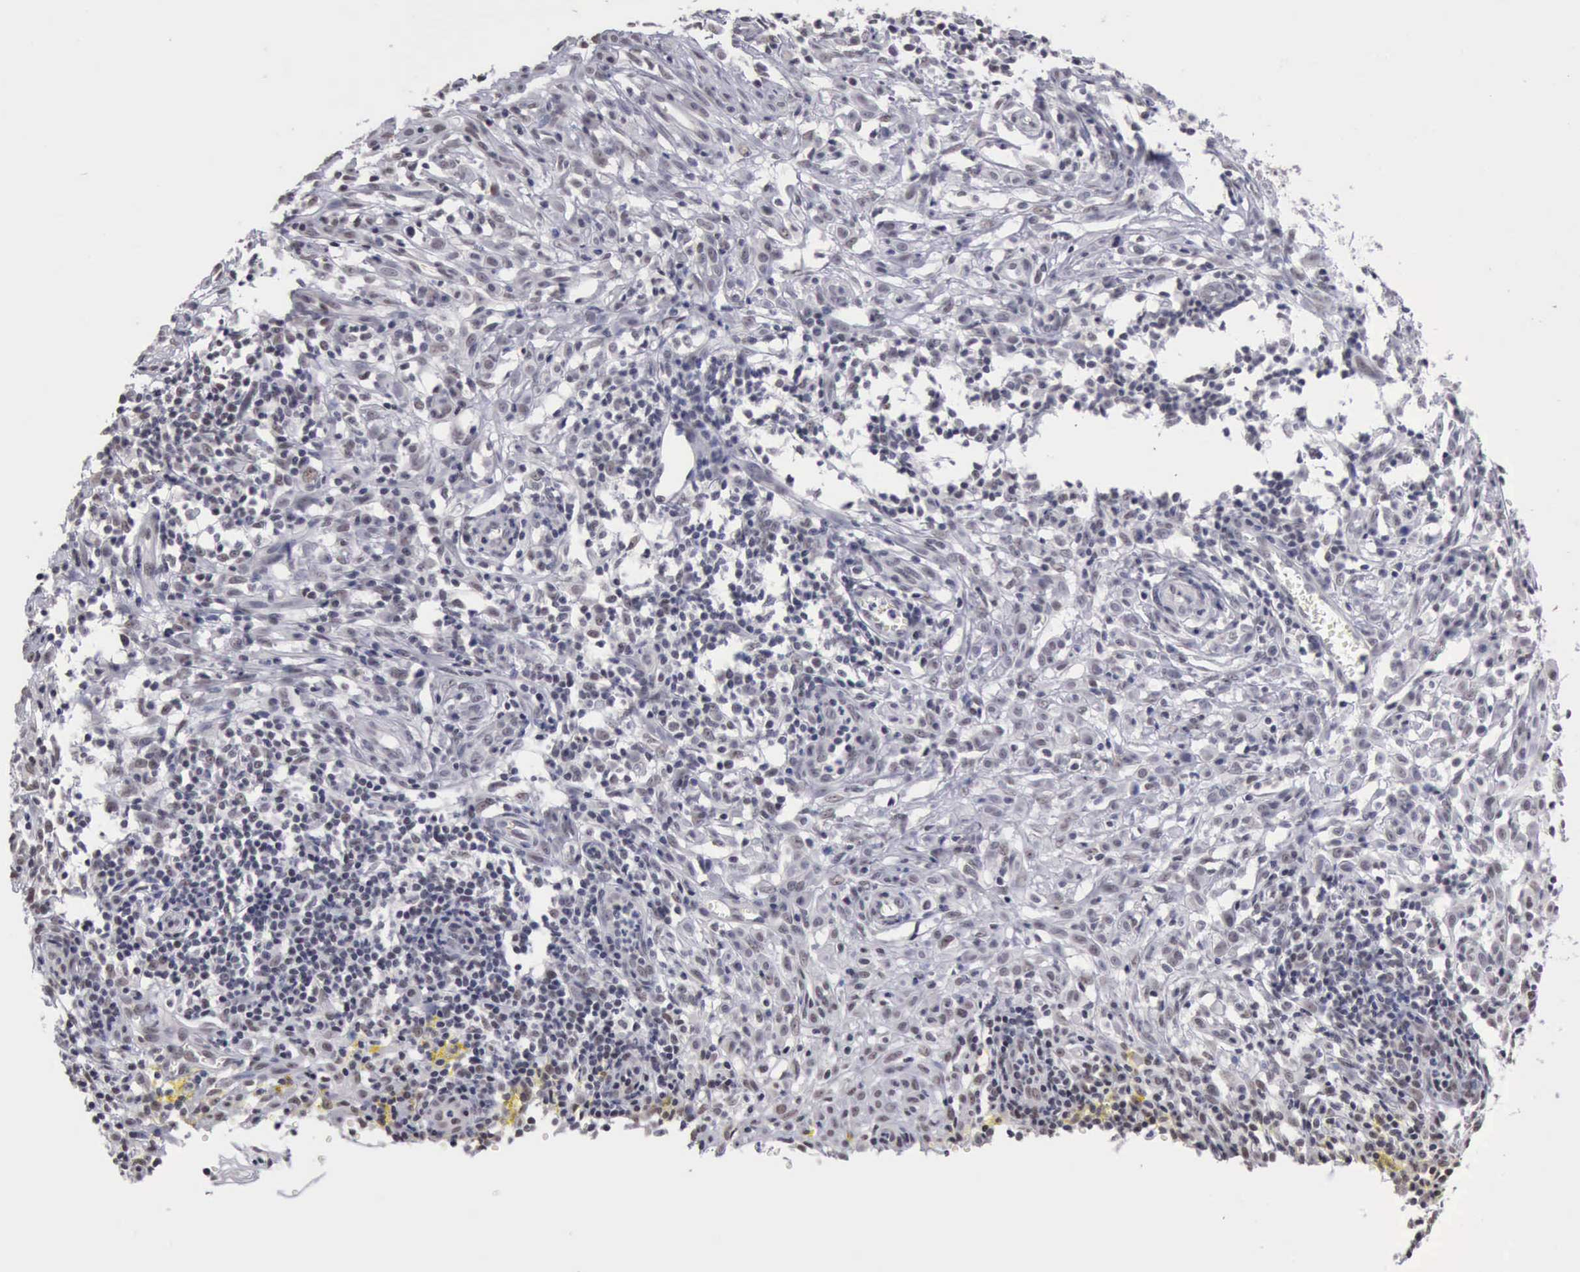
{"staining": {"intensity": "negative", "quantity": "none", "location": "none"}, "tissue": "melanoma", "cell_type": "Tumor cells", "image_type": "cancer", "snomed": [{"axis": "morphology", "description": "Malignant melanoma, NOS"}, {"axis": "topography", "description": "Skin"}], "caption": "Immunohistochemistry of human melanoma exhibits no expression in tumor cells.", "gene": "TAF1", "patient": {"sex": "female", "age": 52}}